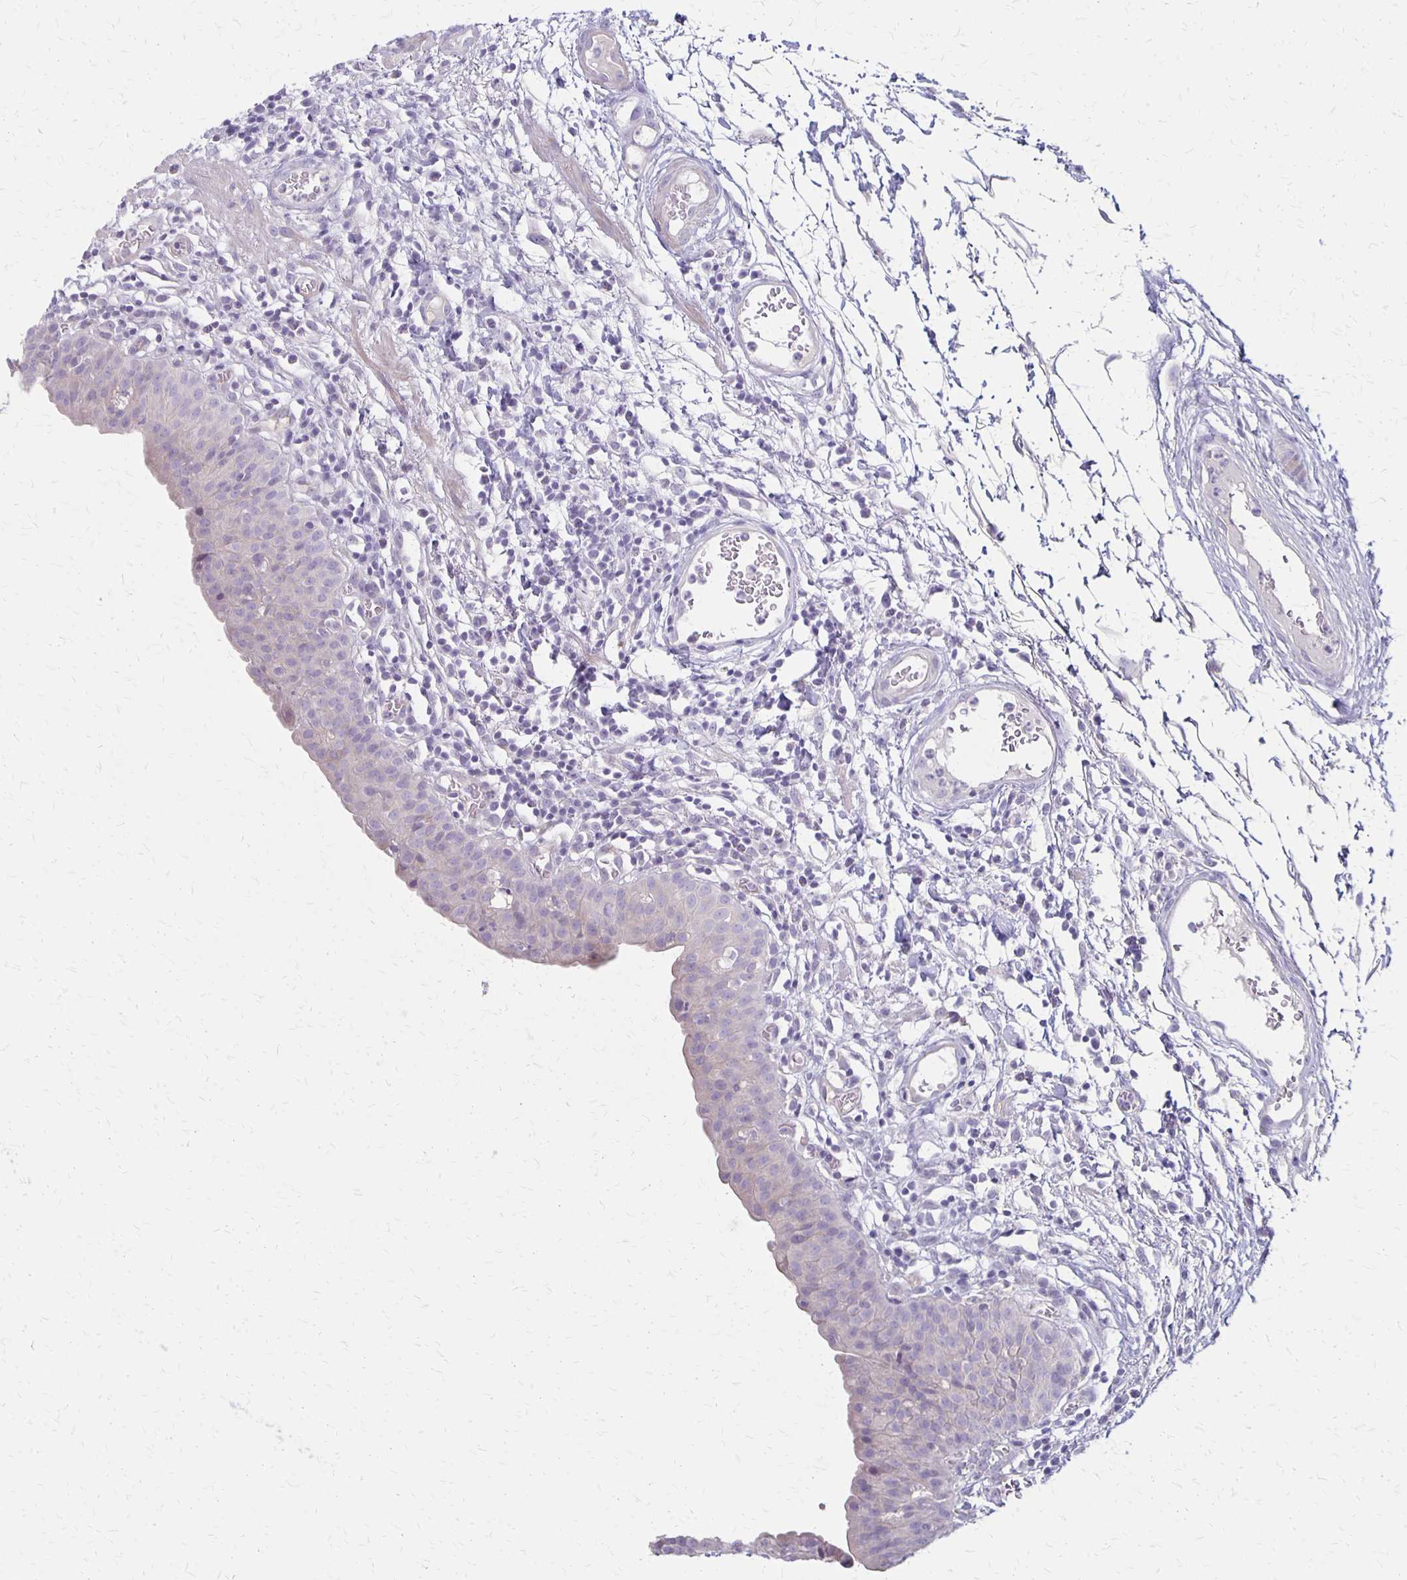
{"staining": {"intensity": "negative", "quantity": "none", "location": "none"}, "tissue": "urinary bladder", "cell_type": "Urothelial cells", "image_type": "normal", "snomed": [{"axis": "morphology", "description": "Normal tissue, NOS"}, {"axis": "morphology", "description": "Inflammation, NOS"}, {"axis": "topography", "description": "Urinary bladder"}], "caption": "Protein analysis of unremarkable urinary bladder reveals no significant expression in urothelial cells.", "gene": "HOMER1", "patient": {"sex": "male", "age": 57}}